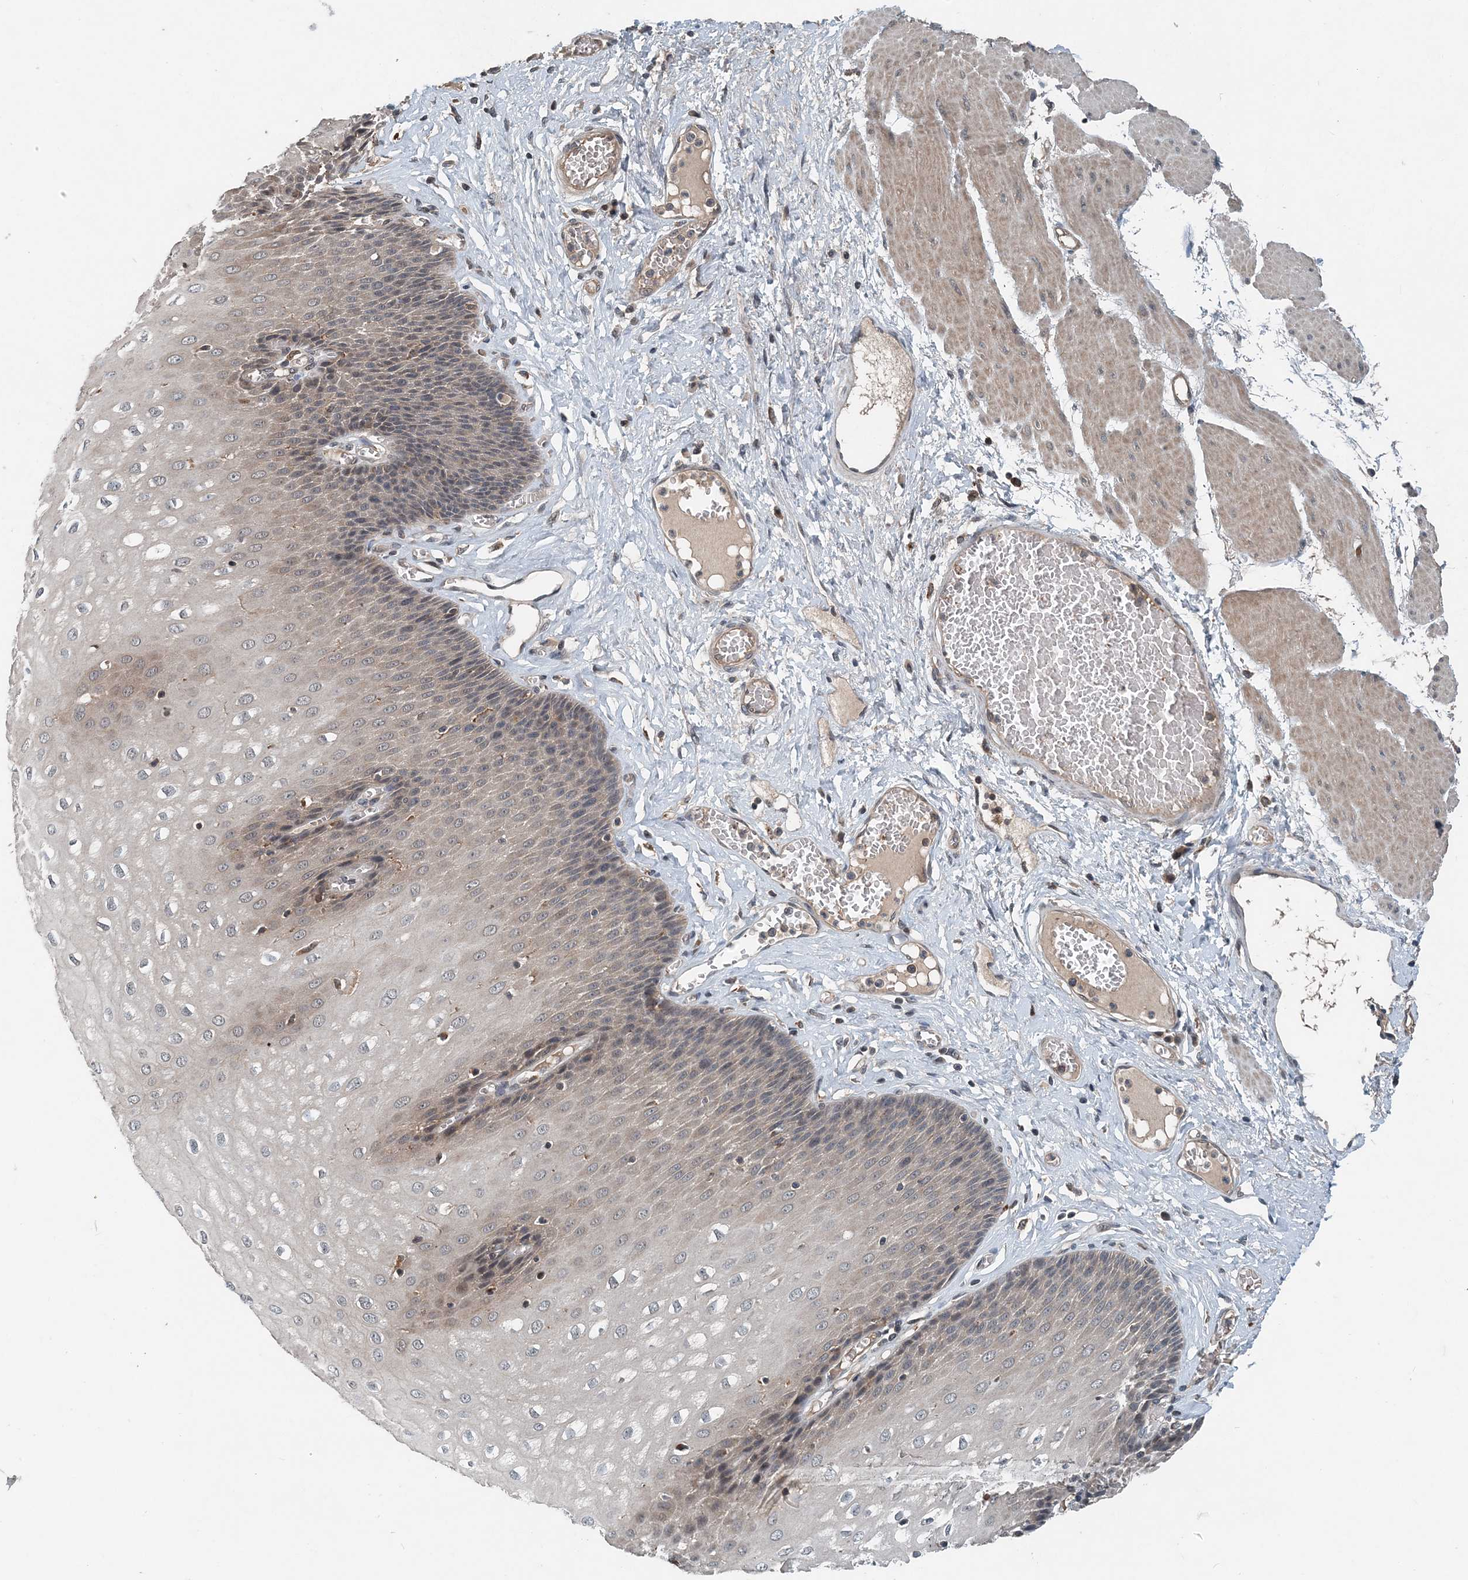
{"staining": {"intensity": "moderate", "quantity": "25%-75%", "location": "cytoplasmic/membranous"}, "tissue": "esophagus", "cell_type": "Squamous epithelial cells", "image_type": "normal", "snomed": [{"axis": "morphology", "description": "Normal tissue, NOS"}, {"axis": "topography", "description": "Esophagus"}], "caption": "Human esophagus stained for a protein (brown) shows moderate cytoplasmic/membranous positive positivity in about 25%-75% of squamous epithelial cells.", "gene": "SMPD3", "patient": {"sex": "male", "age": 60}}